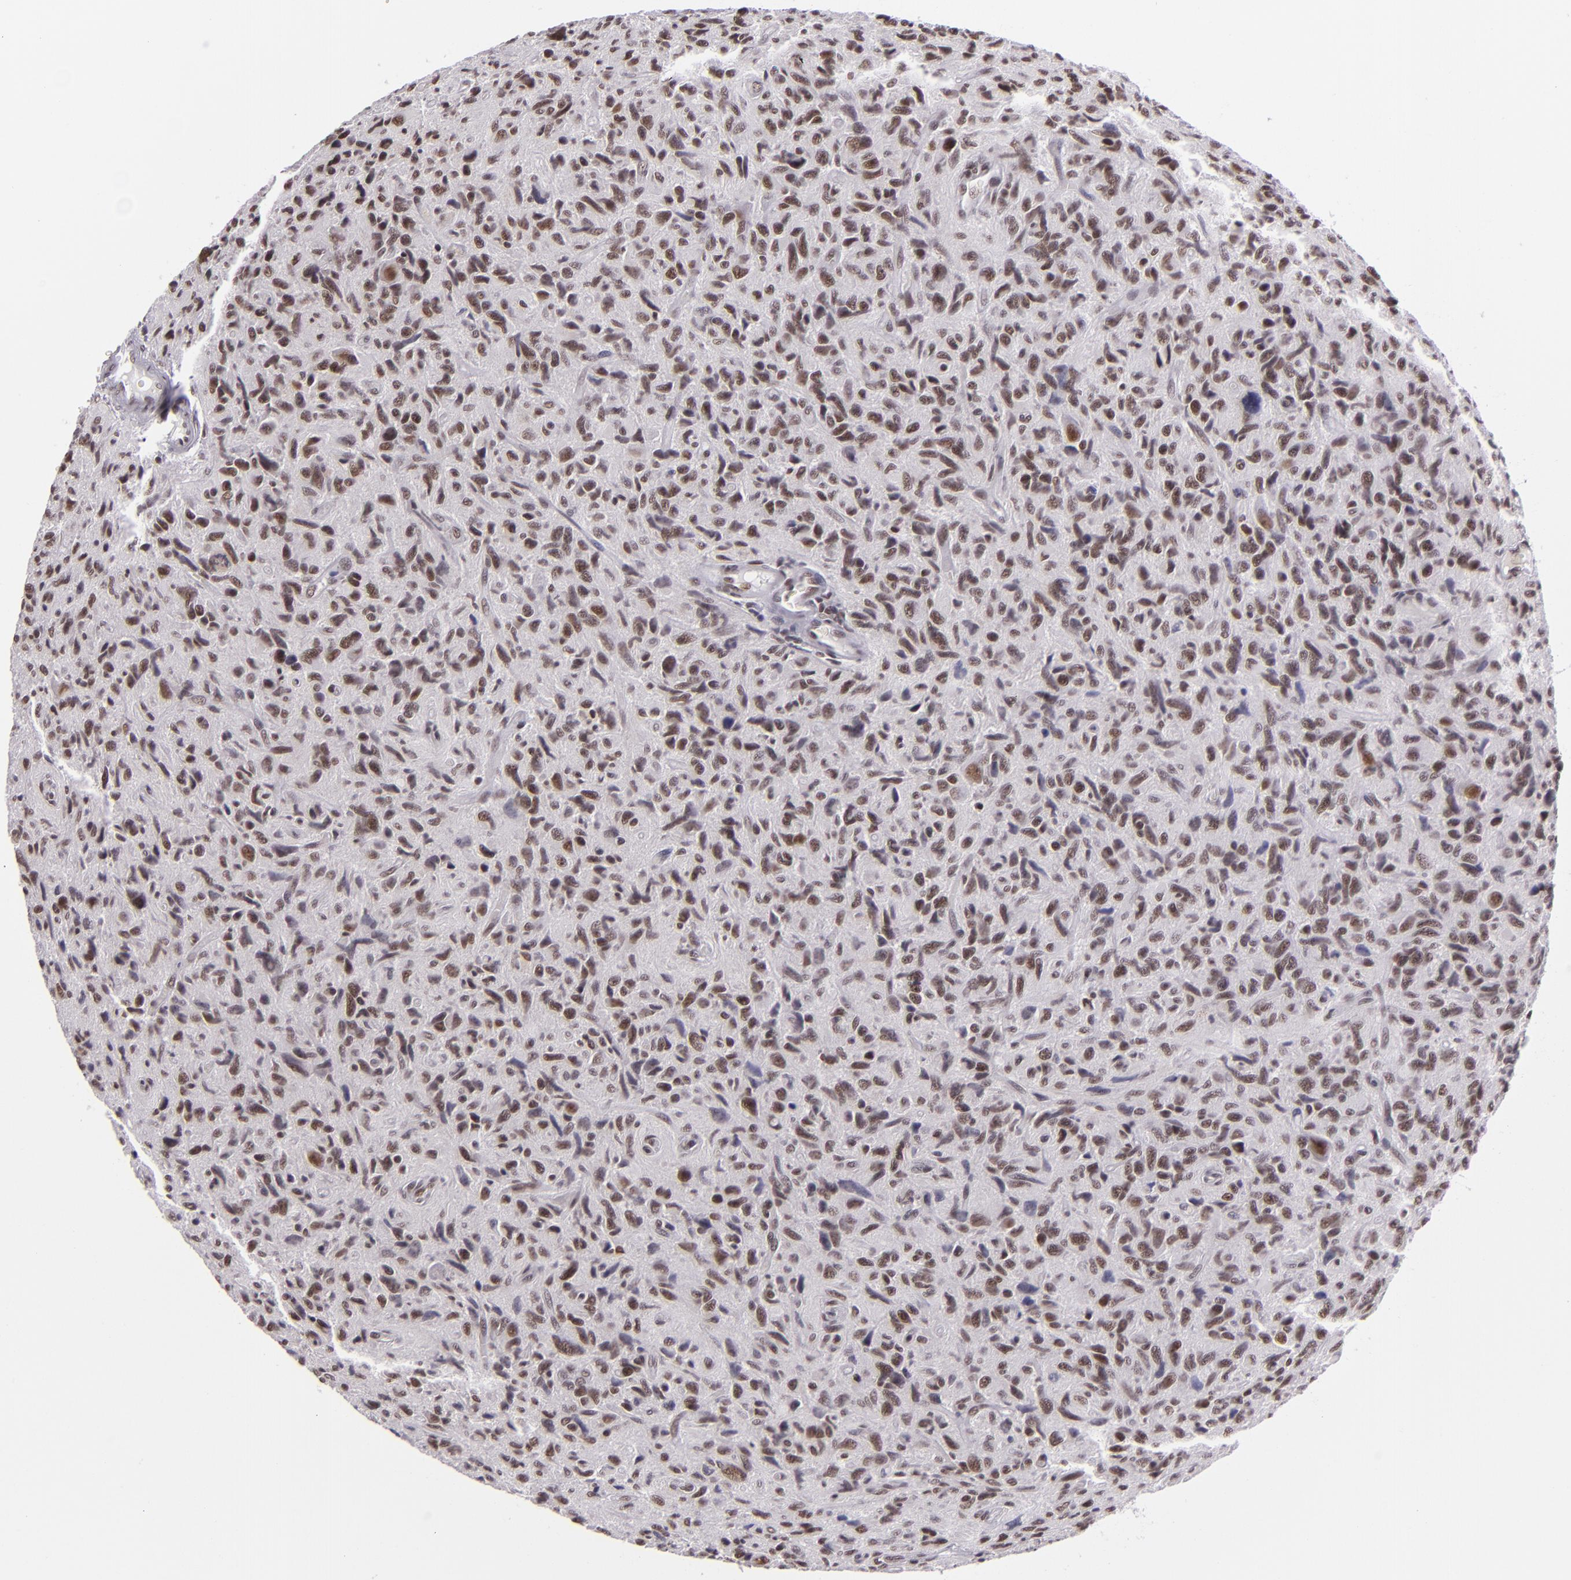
{"staining": {"intensity": "moderate", "quantity": "25%-75%", "location": "nuclear"}, "tissue": "glioma", "cell_type": "Tumor cells", "image_type": "cancer", "snomed": [{"axis": "morphology", "description": "Glioma, malignant, High grade"}, {"axis": "topography", "description": "Brain"}], "caption": "IHC of human glioma shows medium levels of moderate nuclear positivity in about 25%-75% of tumor cells.", "gene": "BRD8", "patient": {"sex": "female", "age": 60}}